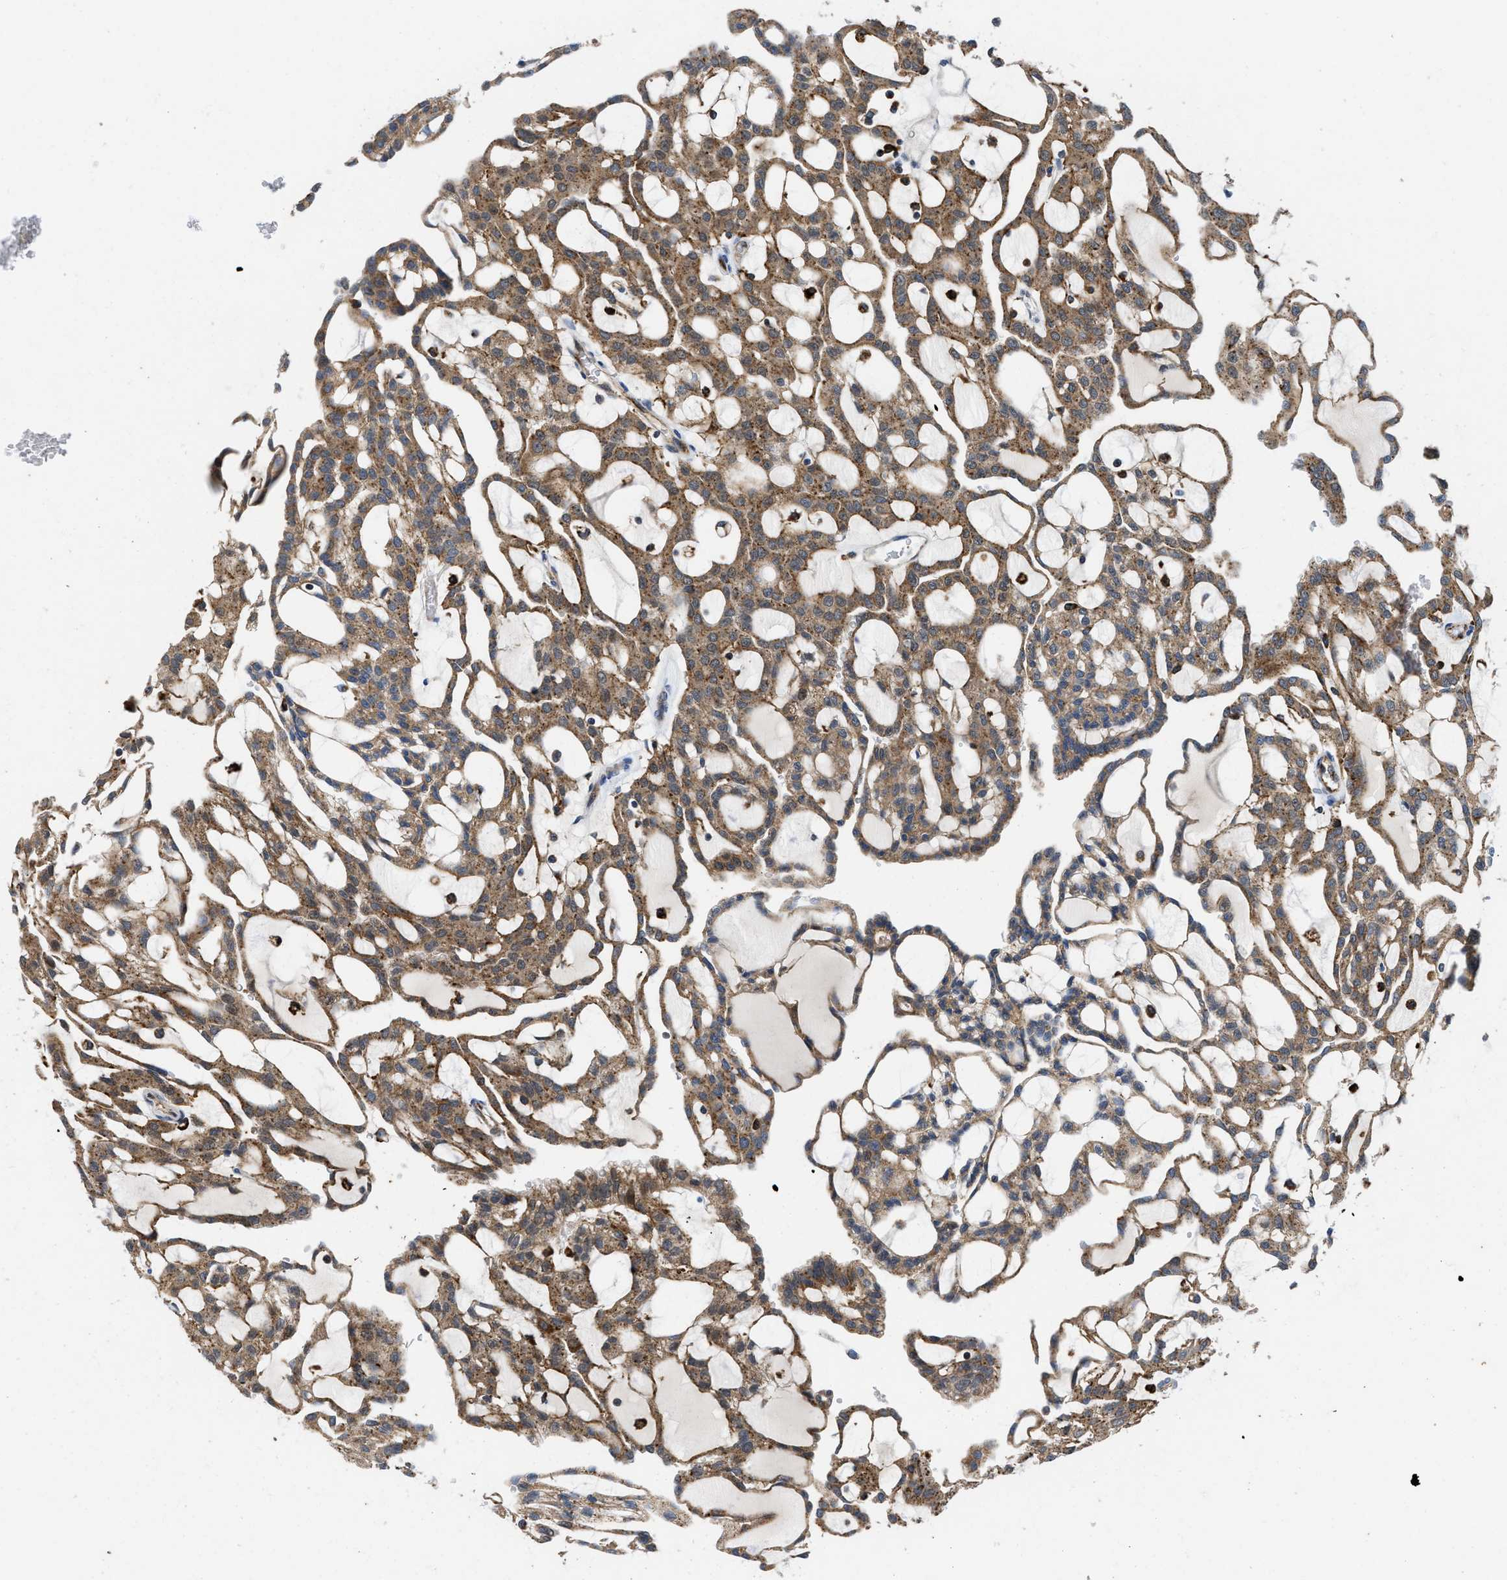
{"staining": {"intensity": "moderate", "quantity": ">75%", "location": "cytoplasmic/membranous"}, "tissue": "renal cancer", "cell_type": "Tumor cells", "image_type": "cancer", "snomed": [{"axis": "morphology", "description": "Adenocarcinoma, NOS"}, {"axis": "topography", "description": "Kidney"}], "caption": "Immunohistochemistry (IHC) of human adenocarcinoma (renal) shows medium levels of moderate cytoplasmic/membranous staining in approximately >75% of tumor cells.", "gene": "ENPP4", "patient": {"sex": "male", "age": 63}}